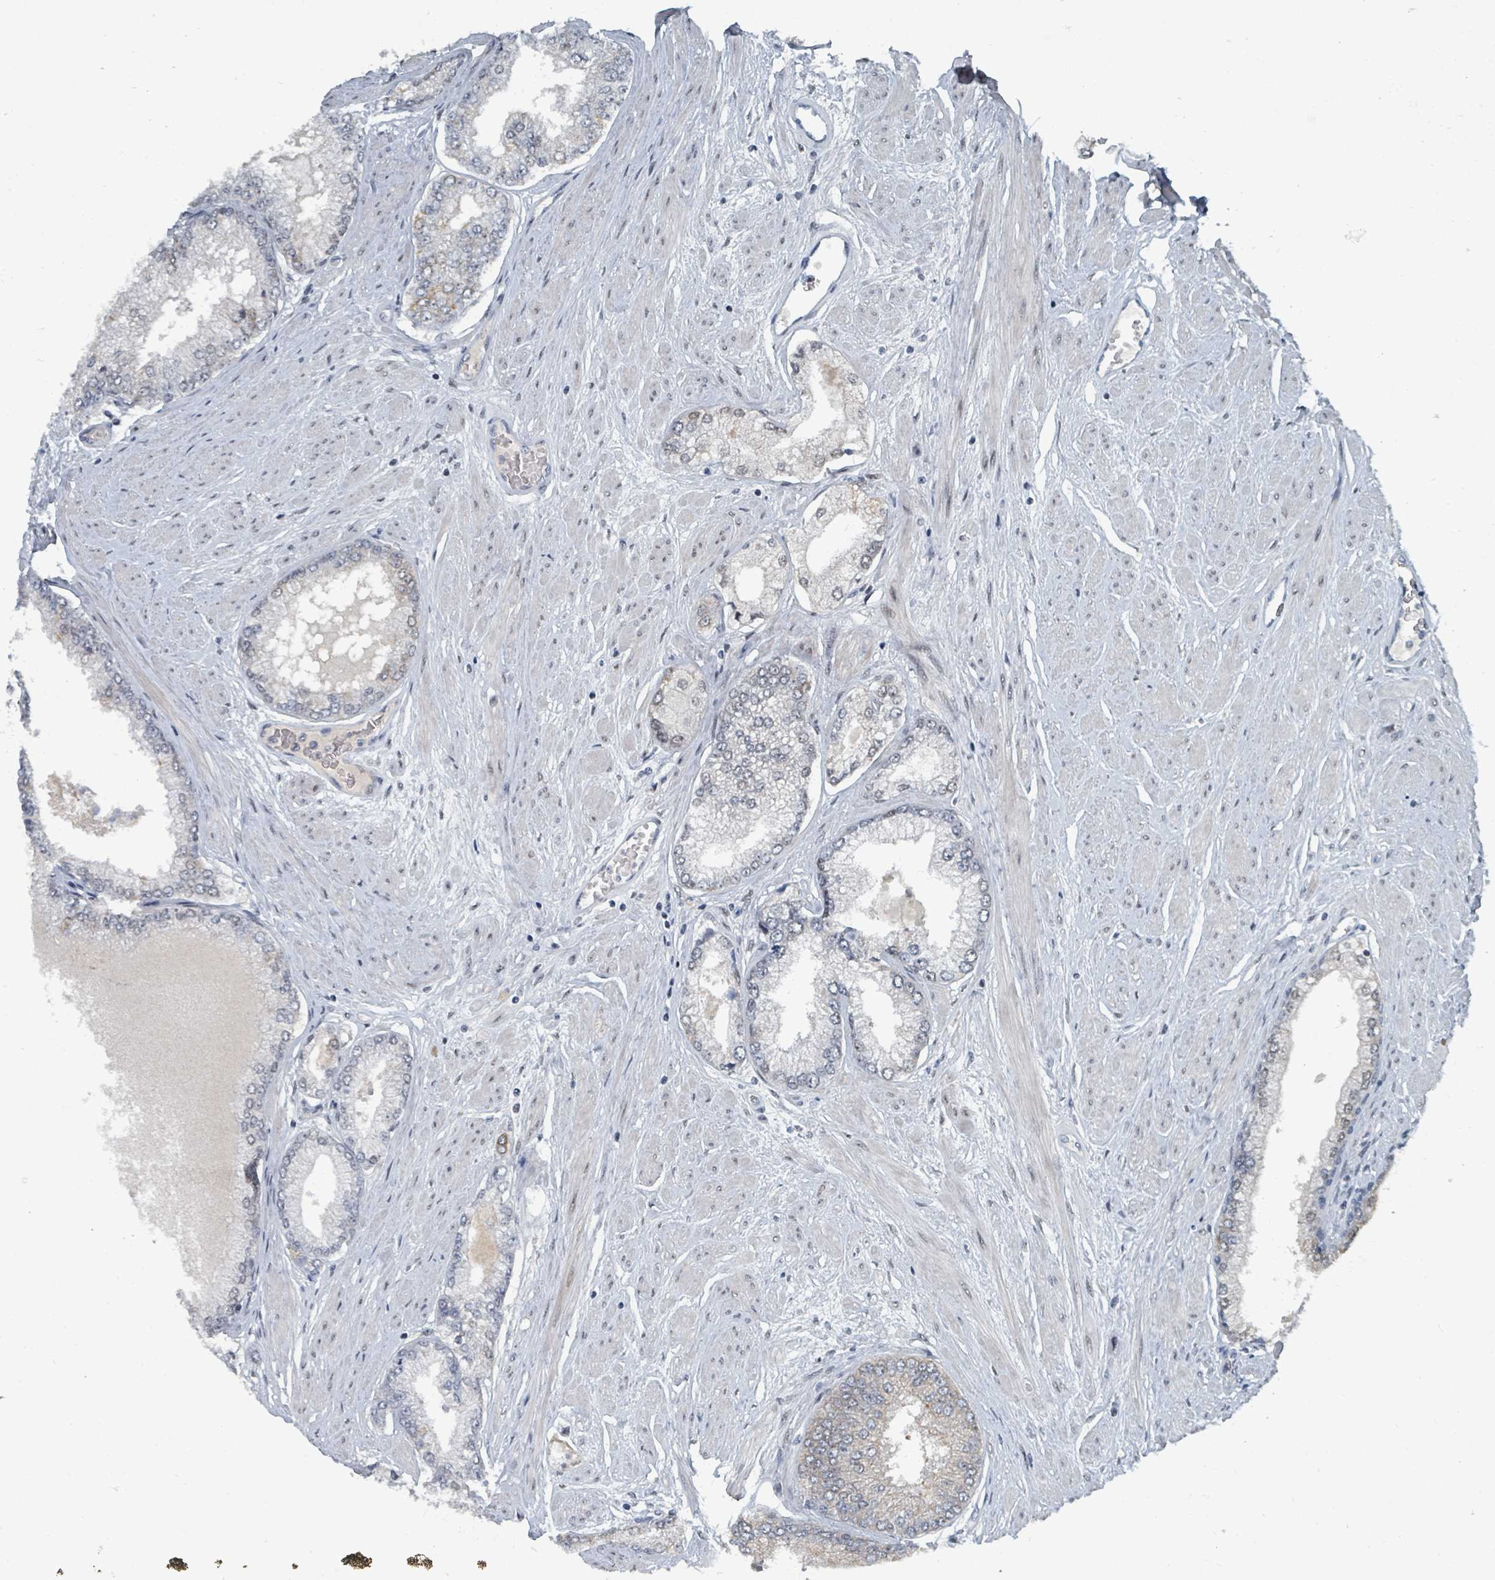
{"staining": {"intensity": "negative", "quantity": "none", "location": "none"}, "tissue": "prostate cancer", "cell_type": "Tumor cells", "image_type": "cancer", "snomed": [{"axis": "morphology", "description": "Adenocarcinoma, Low grade"}, {"axis": "topography", "description": "Prostate"}], "caption": "A histopathology image of prostate adenocarcinoma (low-grade) stained for a protein demonstrates no brown staining in tumor cells. (Brightfield microscopy of DAB immunohistochemistry at high magnification).", "gene": "UCK1", "patient": {"sex": "male", "age": 55}}